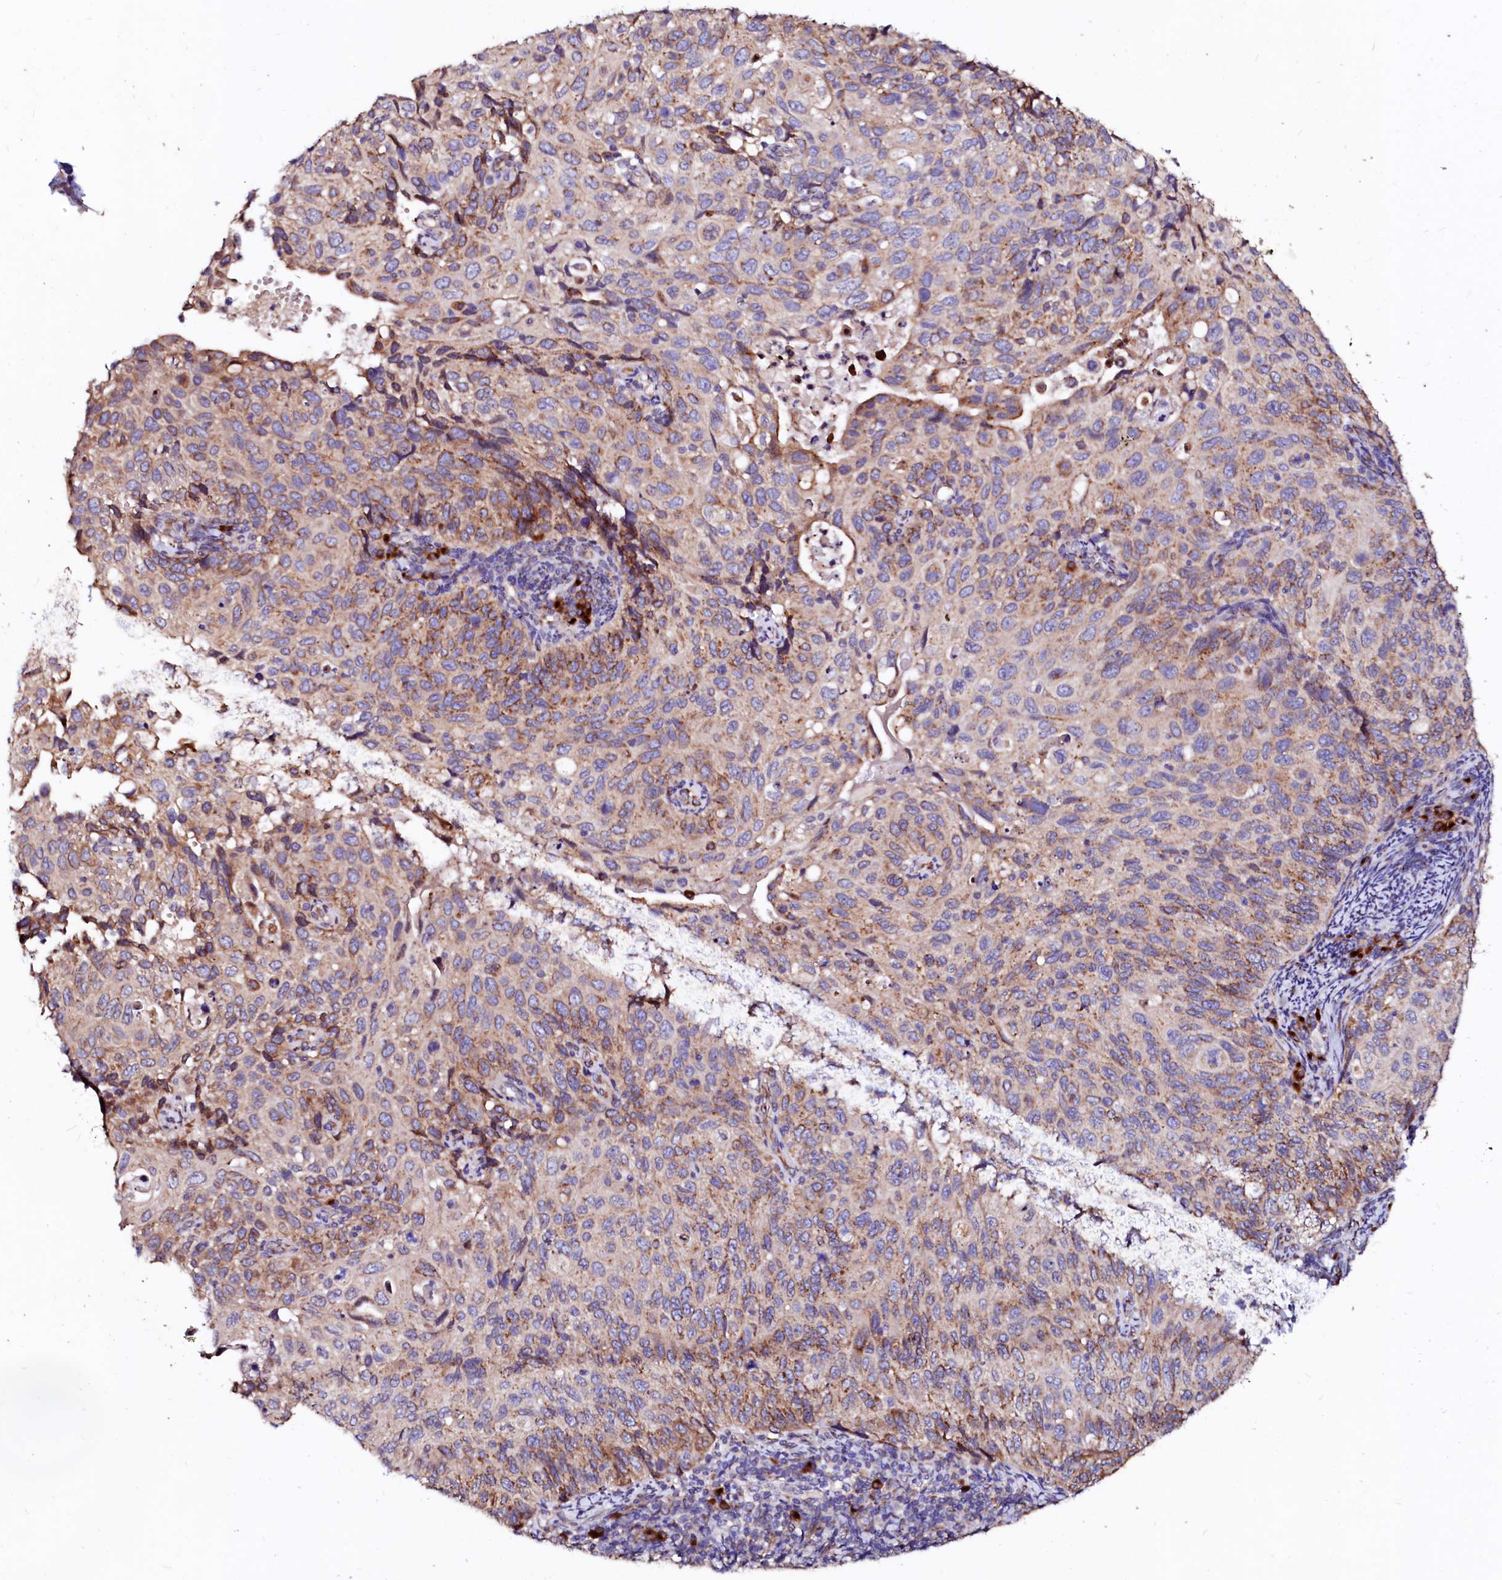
{"staining": {"intensity": "moderate", "quantity": "<25%", "location": "cytoplasmic/membranous"}, "tissue": "cervical cancer", "cell_type": "Tumor cells", "image_type": "cancer", "snomed": [{"axis": "morphology", "description": "Squamous cell carcinoma, NOS"}, {"axis": "topography", "description": "Cervix"}], "caption": "This micrograph exhibits squamous cell carcinoma (cervical) stained with immunohistochemistry to label a protein in brown. The cytoplasmic/membranous of tumor cells show moderate positivity for the protein. Nuclei are counter-stained blue.", "gene": "LMAN1", "patient": {"sex": "female", "age": 70}}